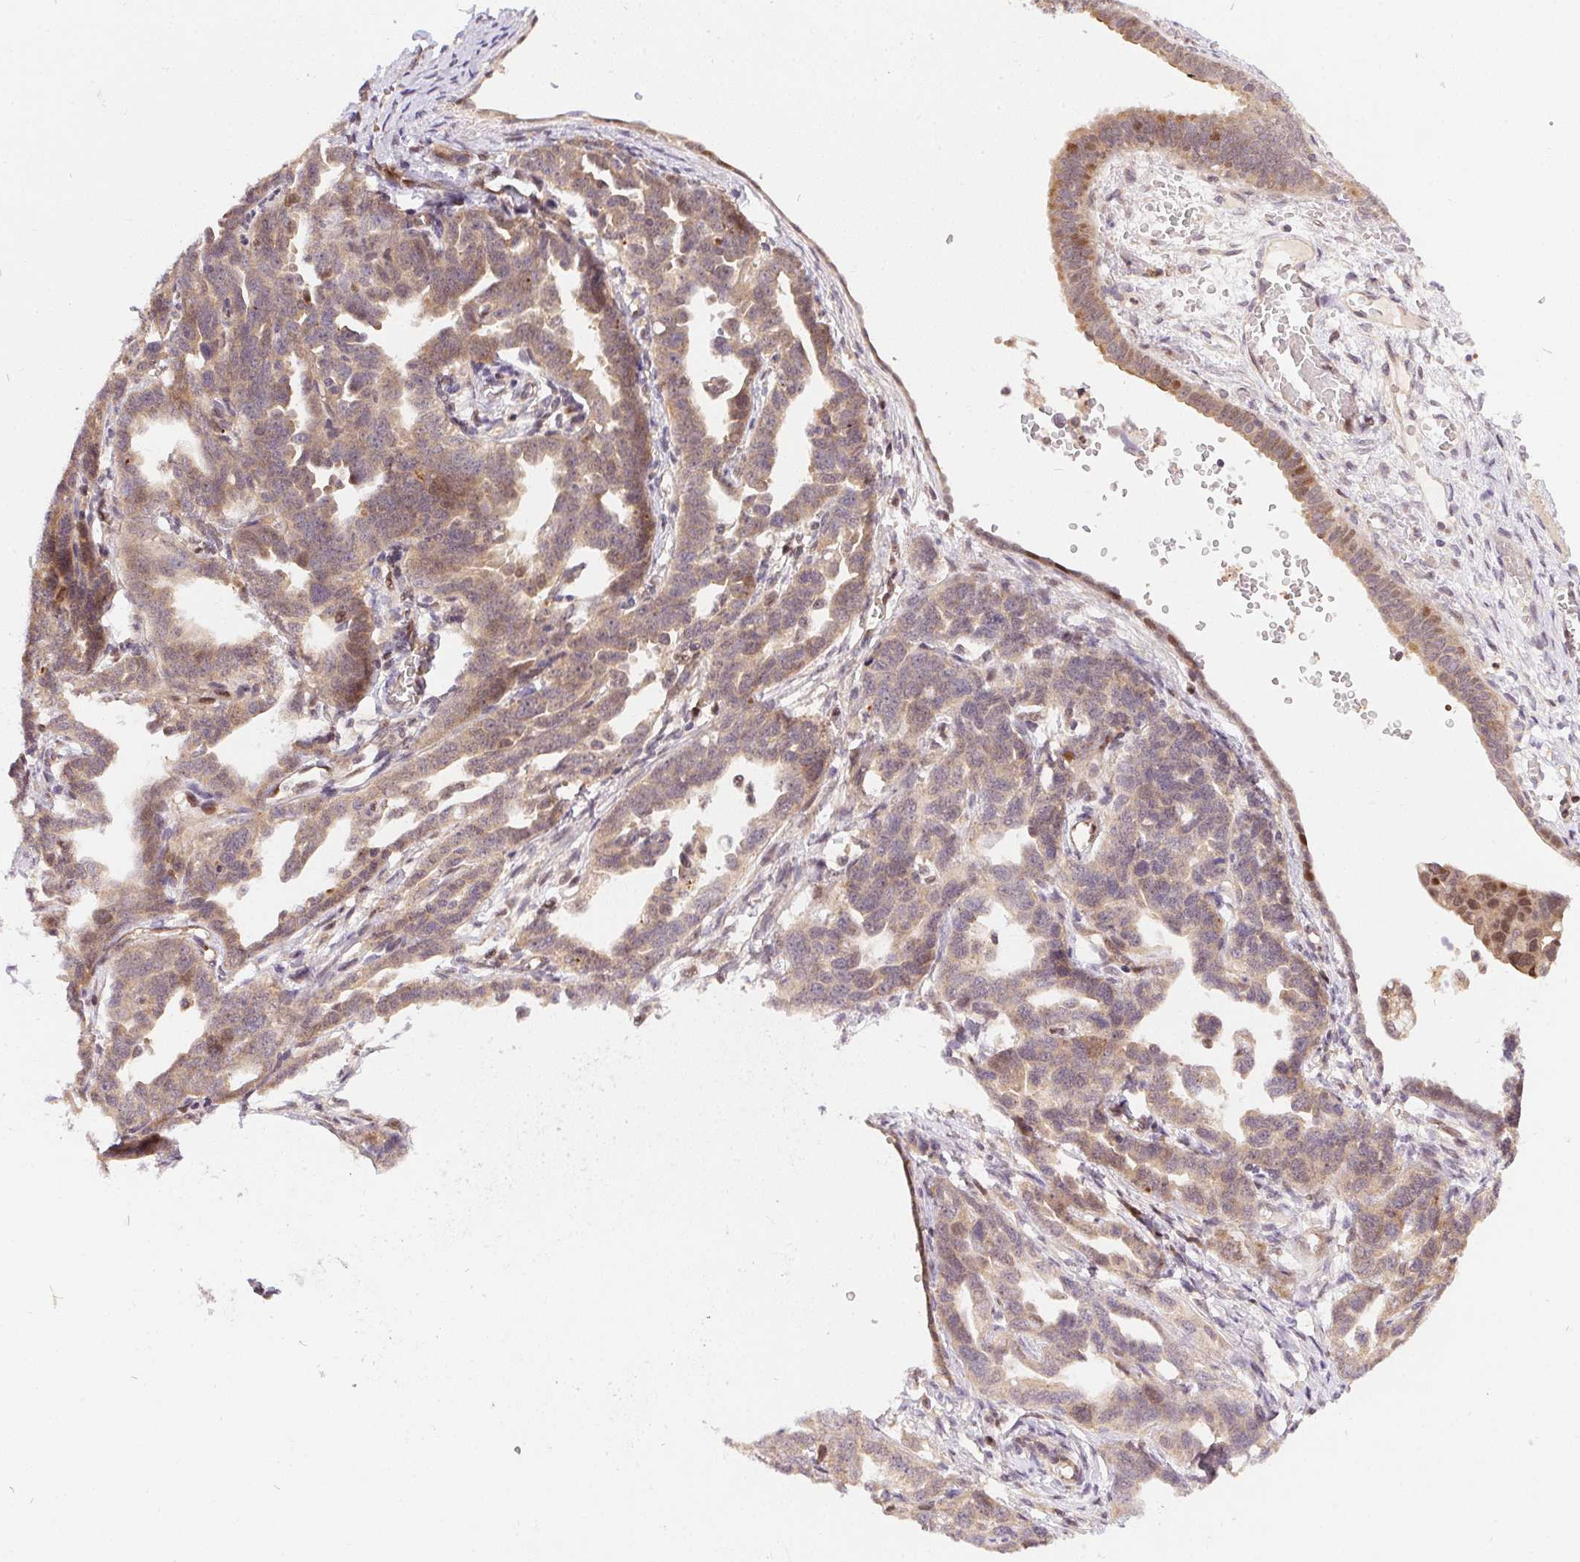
{"staining": {"intensity": "weak", "quantity": ">75%", "location": "cytoplasmic/membranous,nuclear"}, "tissue": "ovarian cancer", "cell_type": "Tumor cells", "image_type": "cancer", "snomed": [{"axis": "morphology", "description": "Cystadenocarcinoma, serous, NOS"}, {"axis": "topography", "description": "Ovary"}], "caption": "This histopathology image shows immunohistochemistry (IHC) staining of serous cystadenocarcinoma (ovarian), with low weak cytoplasmic/membranous and nuclear positivity in about >75% of tumor cells.", "gene": "NUDT16", "patient": {"sex": "female", "age": 69}}